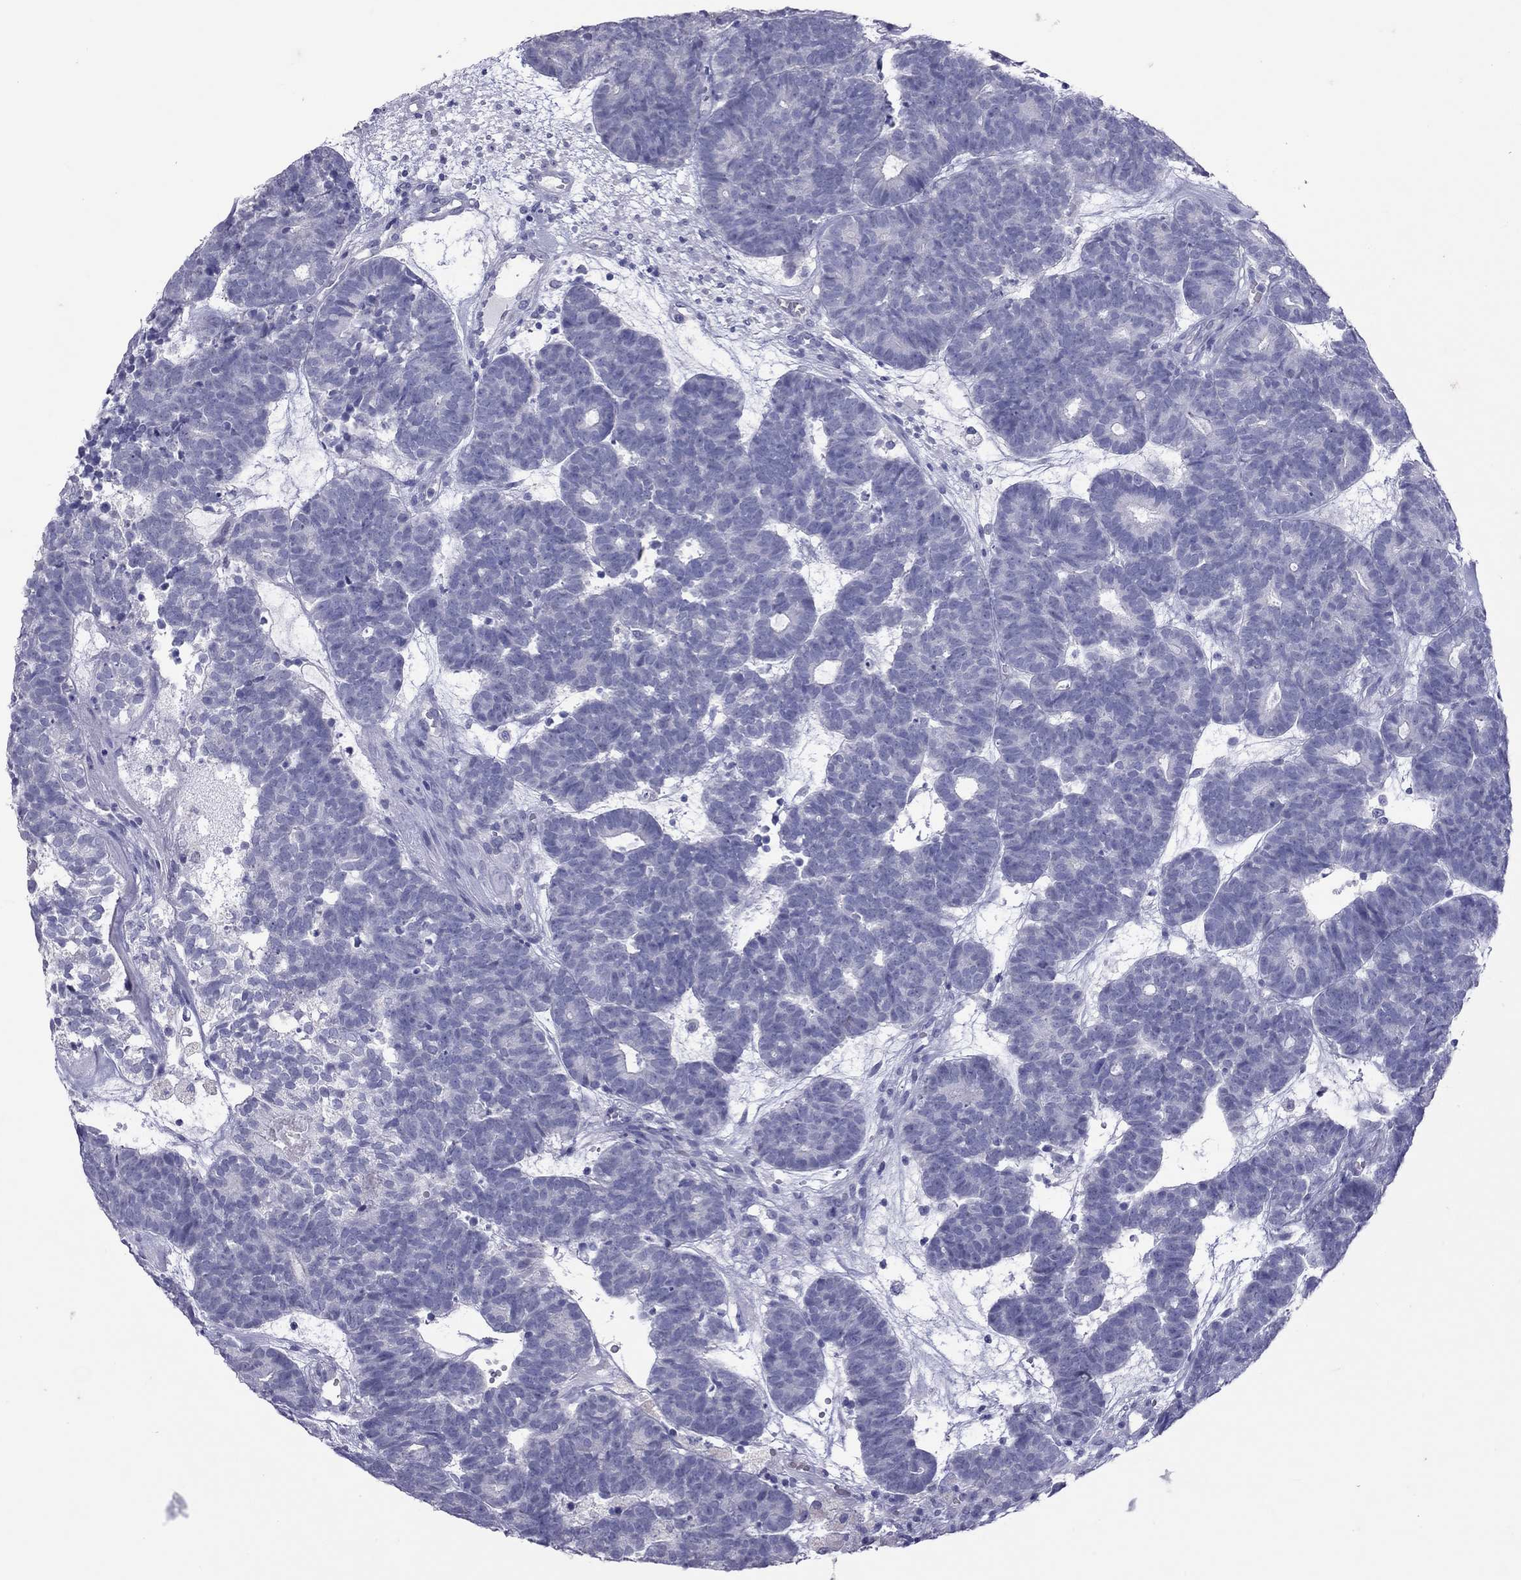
{"staining": {"intensity": "negative", "quantity": "none", "location": "none"}, "tissue": "head and neck cancer", "cell_type": "Tumor cells", "image_type": "cancer", "snomed": [{"axis": "morphology", "description": "Adenocarcinoma, NOS"}, {"axis": "topography", "description": "Head-Neck"}], "caption": "Immunohistochemistry (IHC) photomicrograph of neoplastic tissue: human adenocarcinoma (head and neck) stained with DAB shows no significant protein staining in tumor cells.", "gene": "MUC16", "patient": {"sex": "female", "age": 81}}